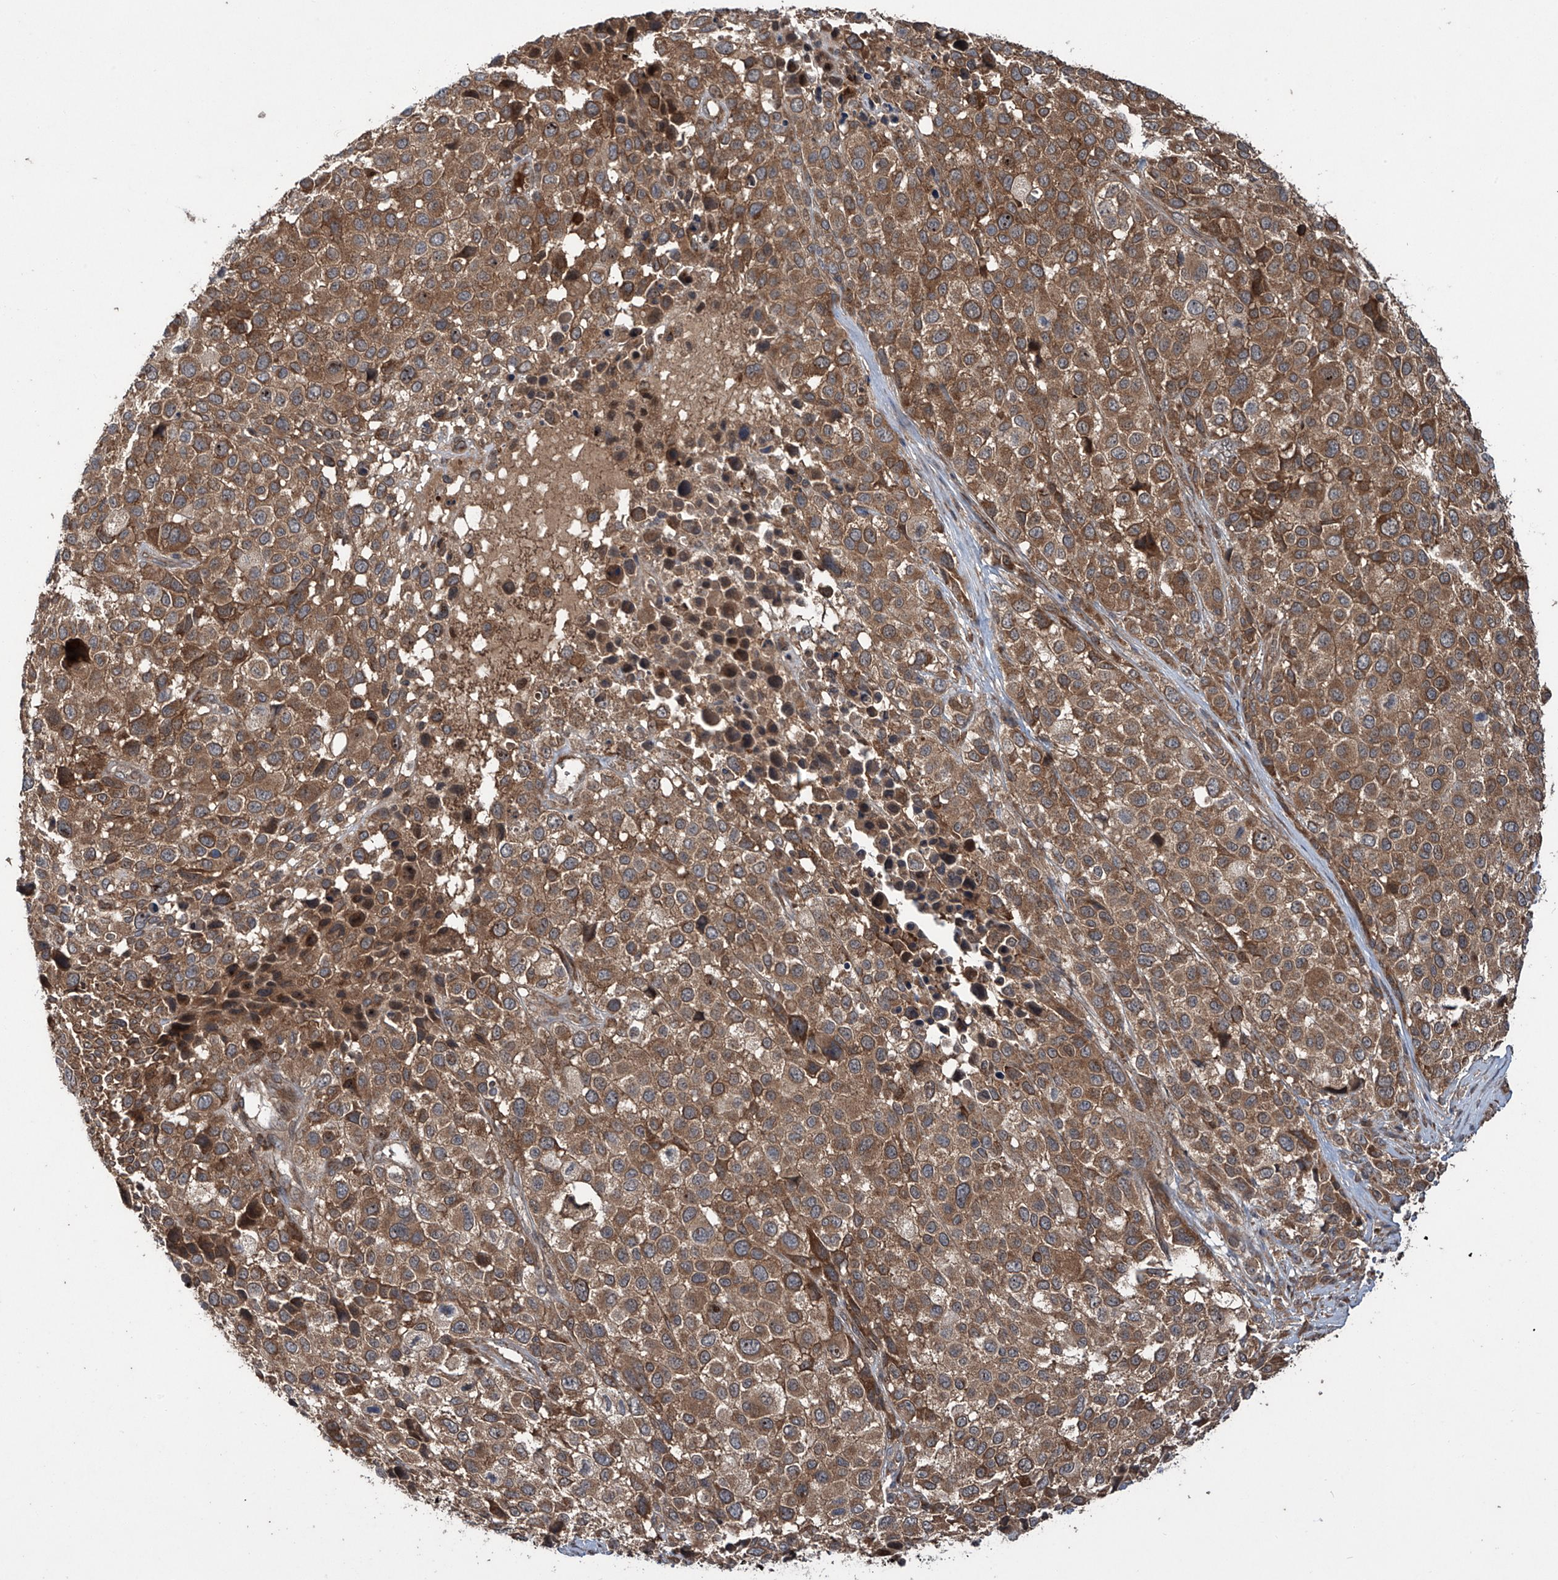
{"staining": {"intensity": "moderate", "quantity": ">75%", "location": "cytoplasmic/membranous"}, "tissue": "melanoma", "cell_type": "Tumor cells", "image_type": "cancer", "snomed": [{"axis": "morphology", "description": "Malignant melanoma, NOS"}, {"axis": "topography", "description": "Skin of trunk"}], "caption": "A medium amount of moderate cytoplasmic/membranous positivity is seen in about >75% of tumor cells in melanoma tissue.", "gene": "ZDHHC9", "patient": {"sex": "male", "age": 71}}